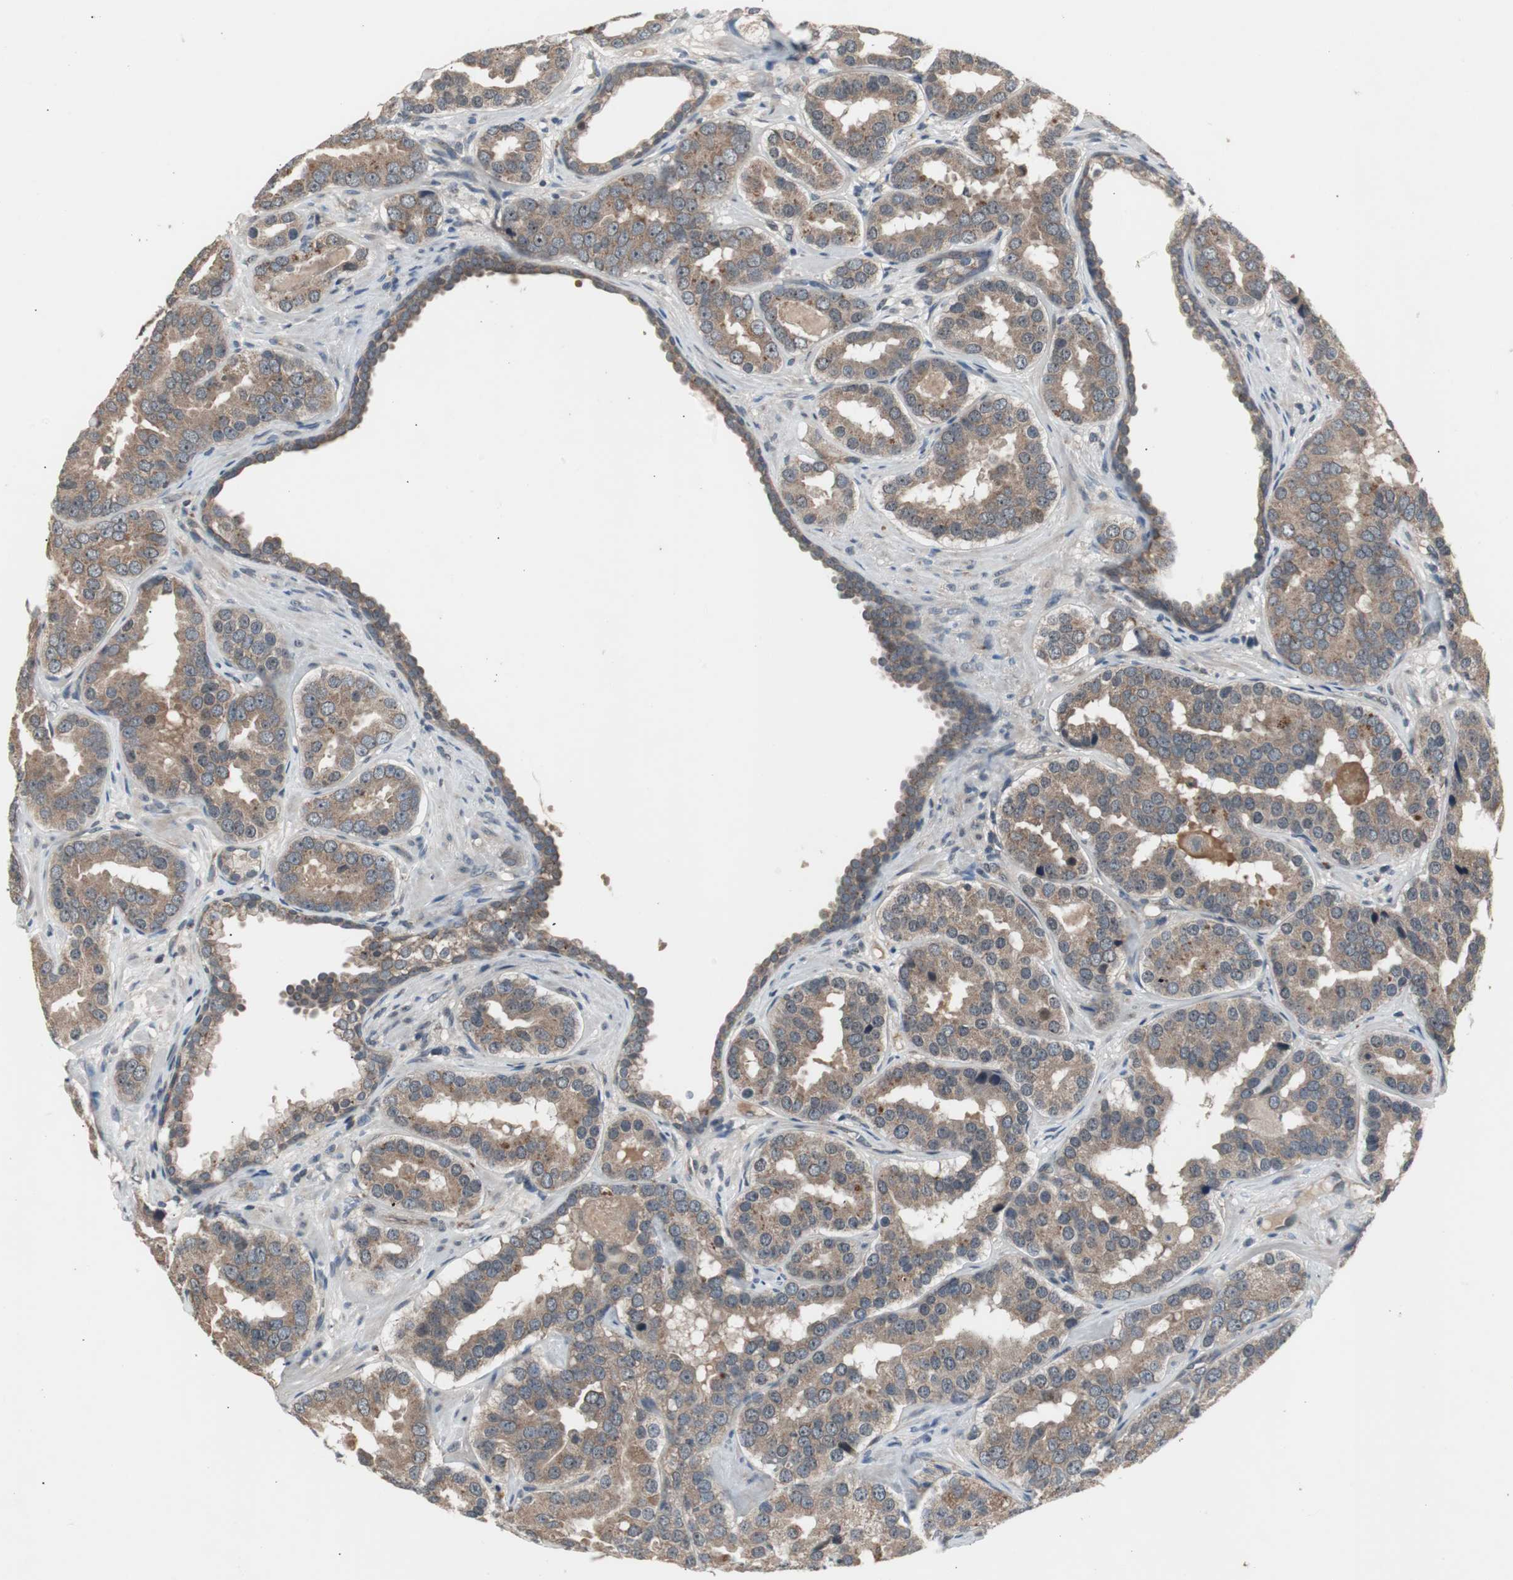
{"staining": {"intensity": "moderate", "quantity": ">75%", "location": "cytoplasmic/membranous"}, "tissue": "prostate cancer", "cell_type": "Tumor cells", "image_type": "cancer", "snomed": [{"axis": "morphology", "description": "Adenocarcinoma, Low grade"}, {"axis": "topography", "description": "Prostate"}], "caption": "Prostate low-grade adenocarcinoma tissue displays moderate cytoplasmic/membranous expression in approximately >75% of tumor cells", "gene": "ZMPSTE24", "patient": {"sex": "male", "age": 59}}